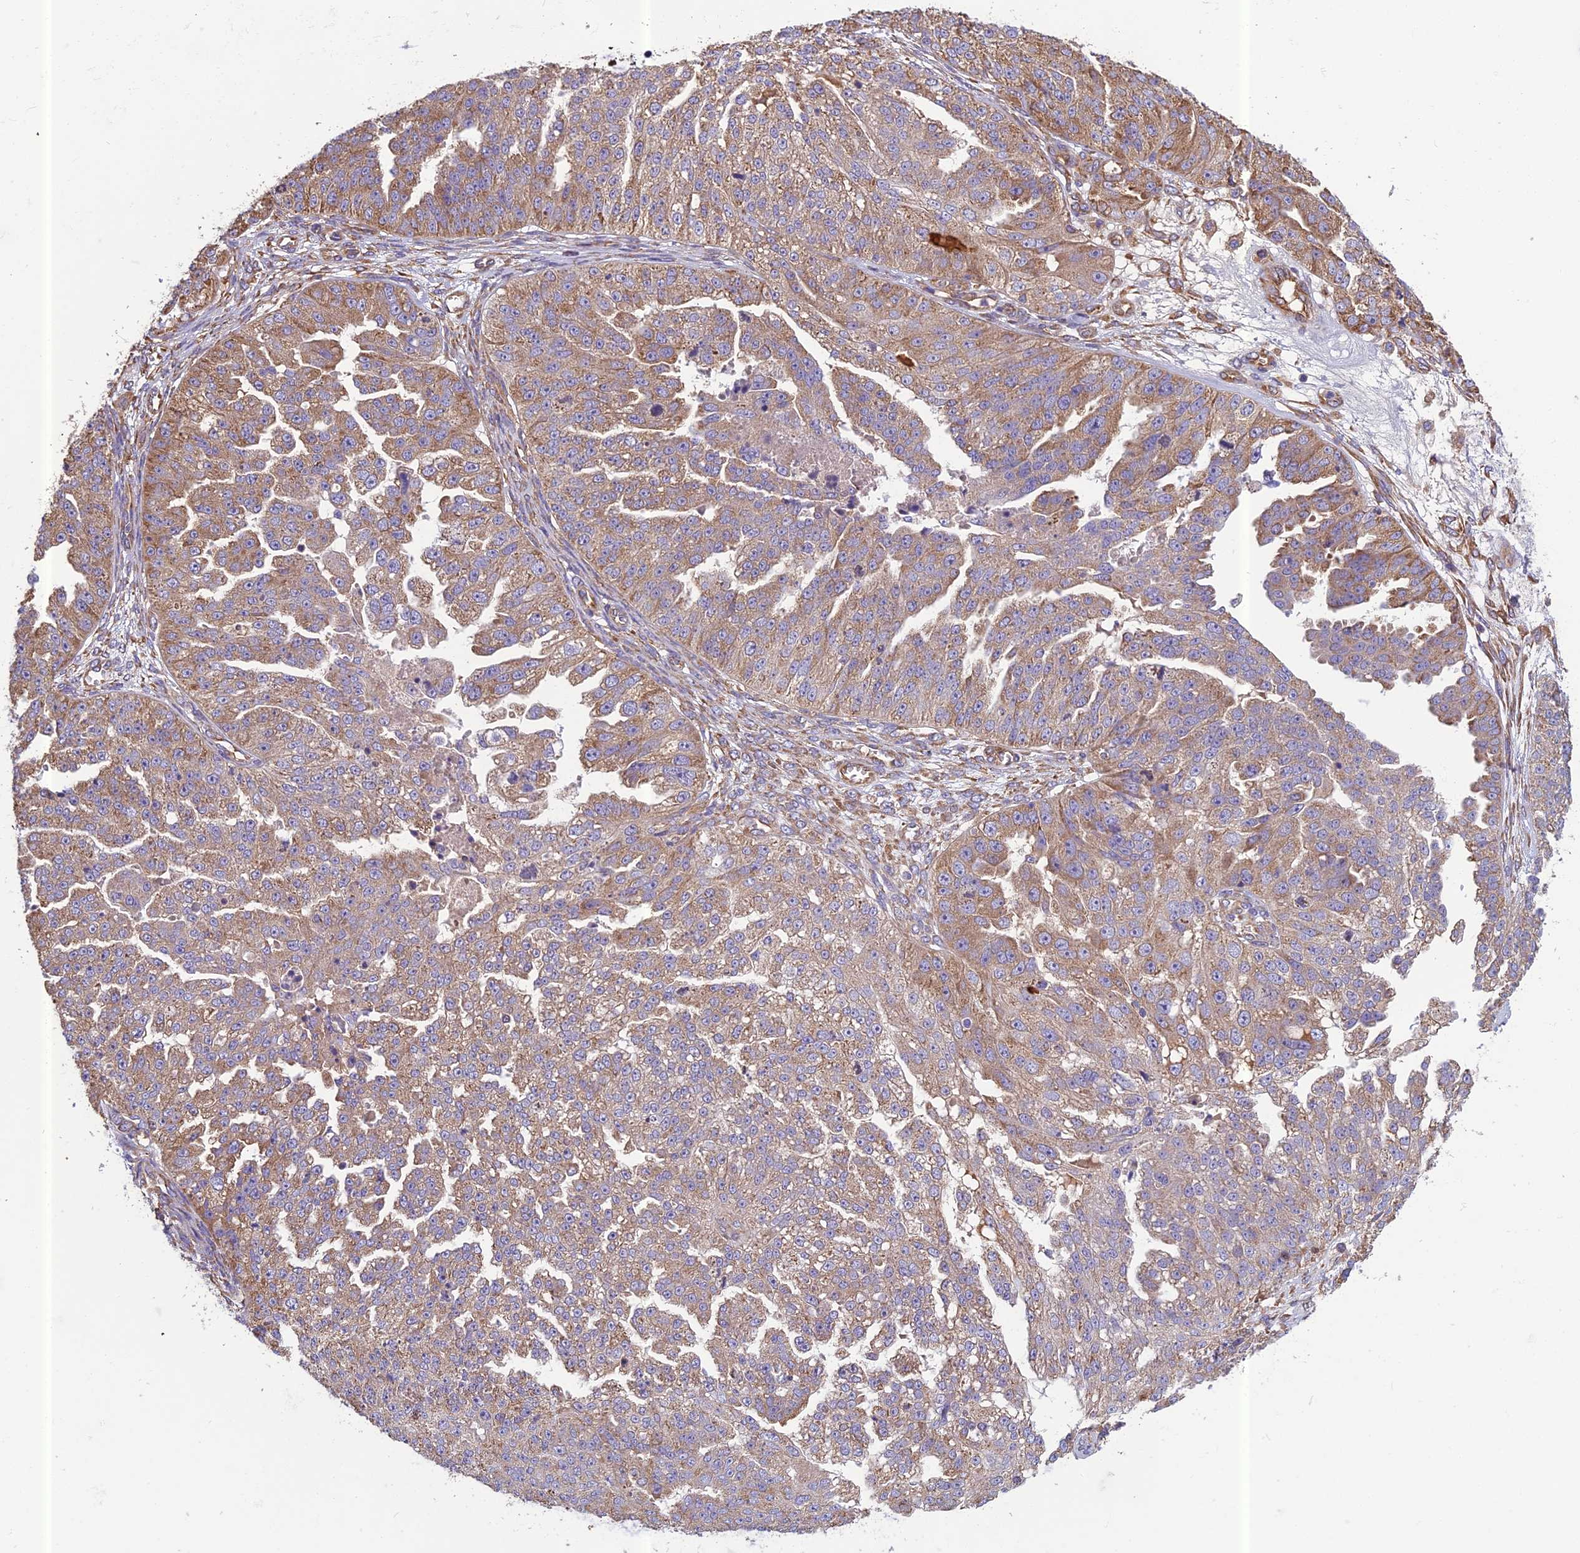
{"staining": {"intensity": "moderate", "quantity": ">75%", "location": "cytoplasmic/membranous"}, "tissue": "ovarian cancer", "cell_type": "Tumor cells", "image_type": "cancer", "snomed": [{"axis": "morphology", "description": "Cystadenocarcinoma, serous, NOS"}, {"axis": "topography", "description": "Ovary"}], "caption": "This is a photomicrograph of immunohistochemistry (IHC) staining of ovarian cancer, which shows moderate staining in the cytoplasmic/membranous of tumor cells.", "gene": "SPDL1", "patient": {"sex": "female", "age": 58}}